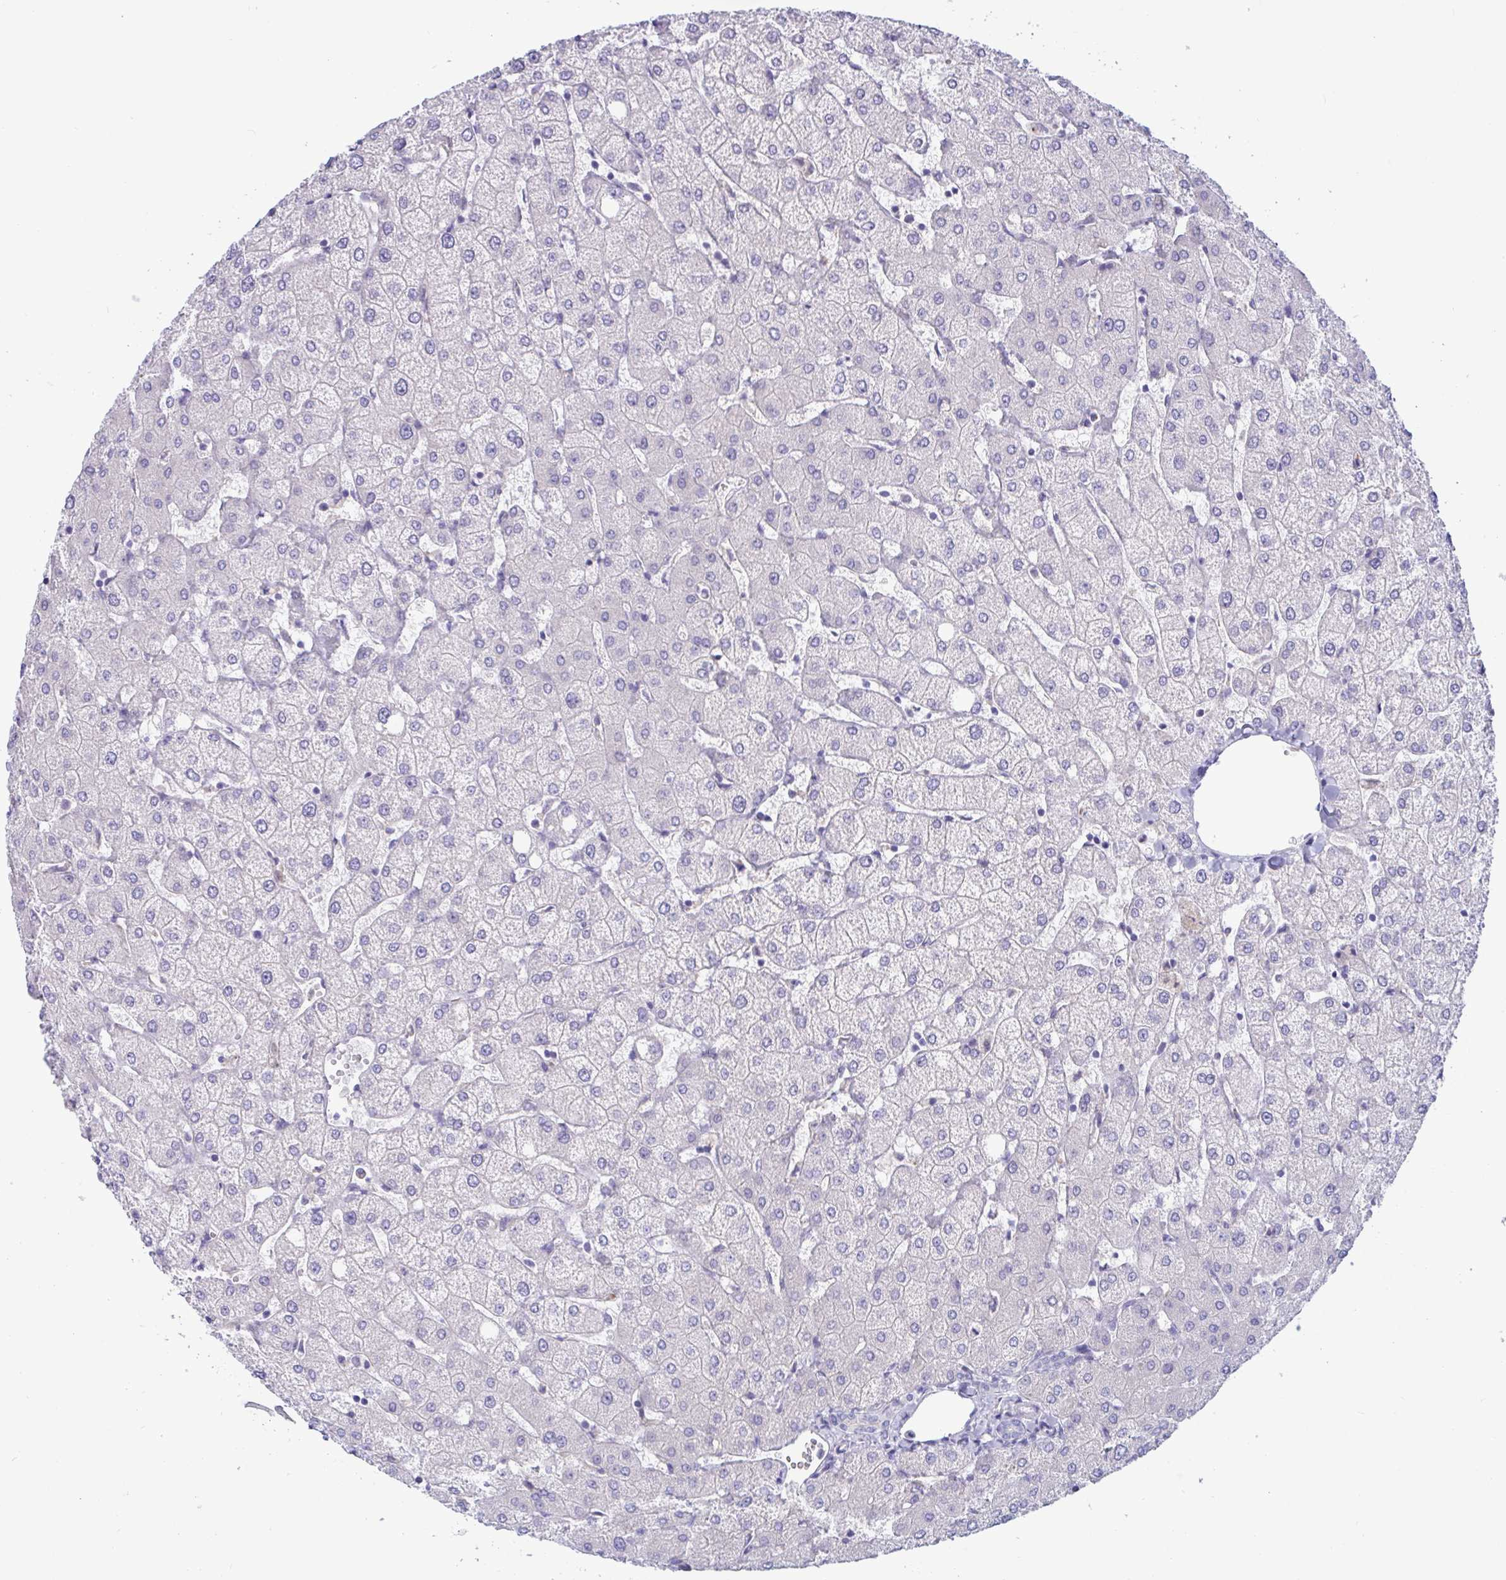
{"staining": {"intensity": "negative", "quantity": "none", "location": "none"}, "tissue": "liver", "cell_type": "Cholangiocytes", "image_type": "normal", "snomed": [{"axis": "morphology", "description": "Normal tissue, NOS"}, {"axis": "topography", "description": "Liver"}], "caption": "Immunohistochemistry of unremarkable human liver reveals no staining in cholangiocytes. (DAB immunohistochemistry visualized using brightfield microscopy, high magnification).", "gene": "OXLD1", "patient": {"sex": "female", "age": 54}}